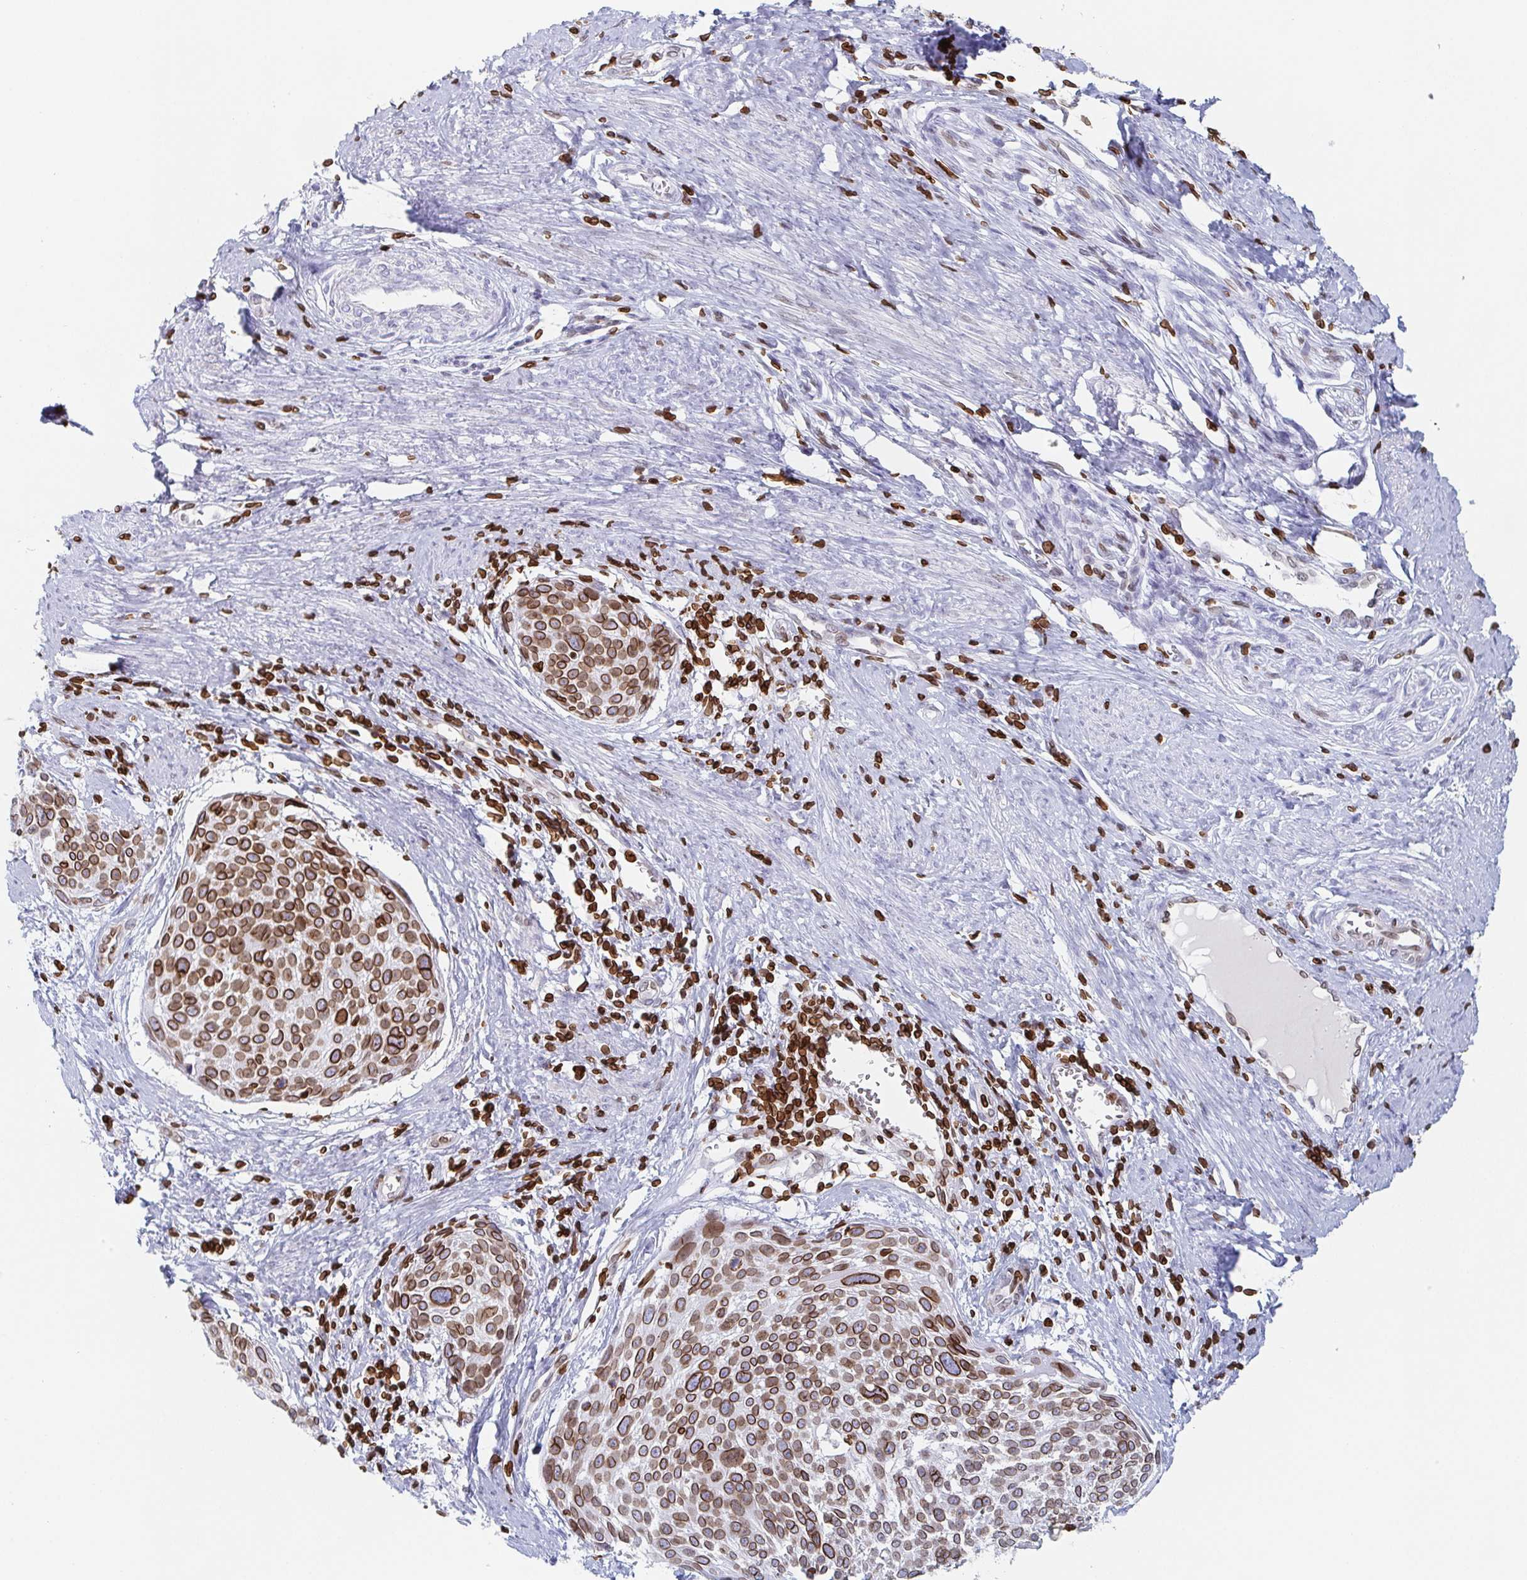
{"staining": {"intensity": "strong", "quantity": ">75%", "location": "cytoplasmic/membranous,nuclear"}, "tissue": "cervical cancer", "cell_type": "Tumor cells", "image_type": "cancer", "snomed": [{"axis": "morphology", "description": "Squamous cell carcinoma, NOS"}, {"axis": "topography", "description": "Cervix"}], "caption": "Strong cytoplasmic/membranous and nuclear protein expression is identified in approximately >75% of tumor cells in cervical cancer.", "gene": "BTBD7", "patient": {"sex": "female", "age": 39}}